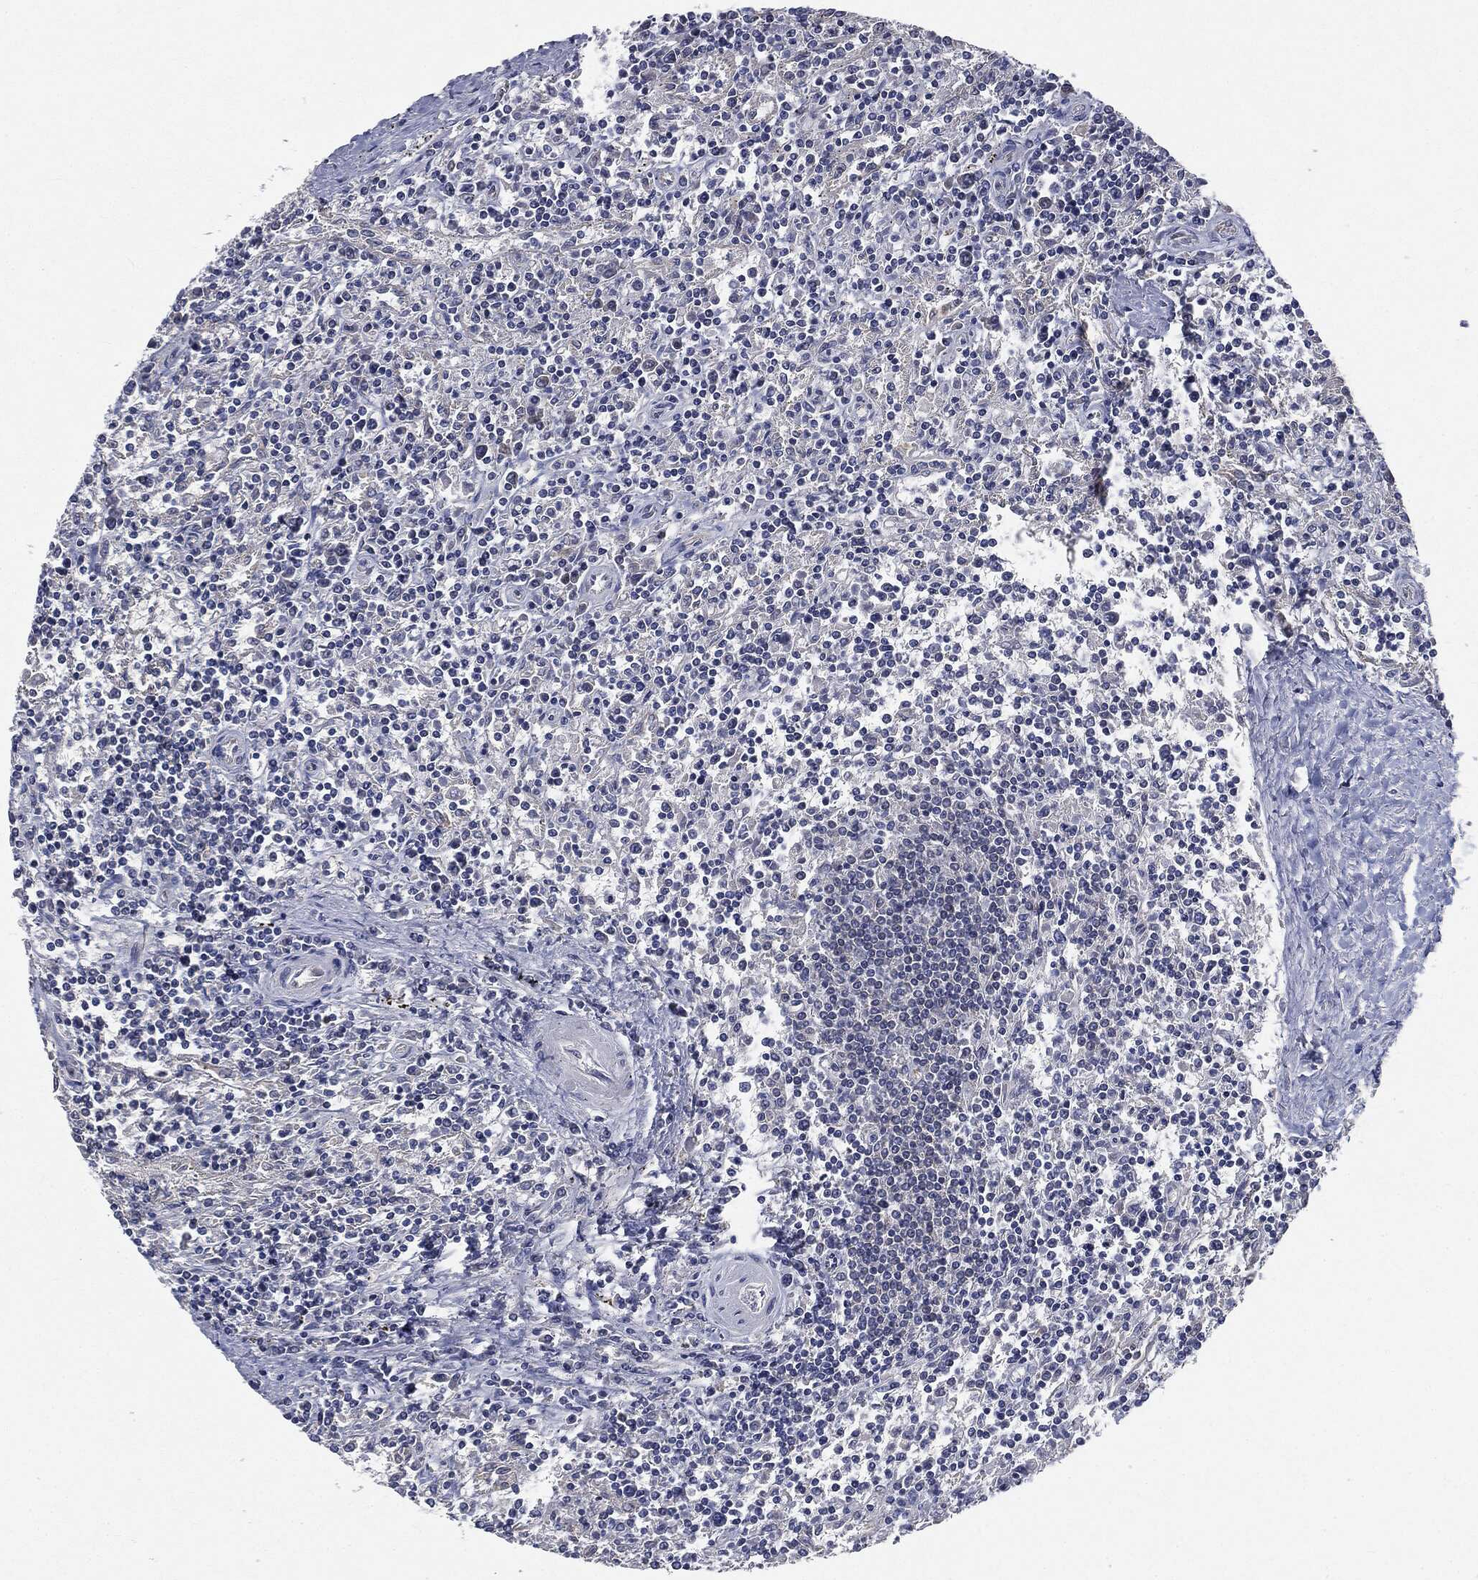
{"staining": {"intensity": "negative", "quantity": "none", "location": "none"}, "tissue": "lymphoma", "cell_type": "Tumor cells", "image_type": "cancer", "snomed": [{"axis": "morphology", "description": "Malignant lymphoma, non-Hodgkin's type, Low grade"}, {"axis": "topography", "description": "Spleen"}], "caption": "The IHC micrograph has no significant positivity in tumor cells of lymphoma tissue.", "gene": "EPS15L1", "patient": {"sex": "male", "age": 62}}